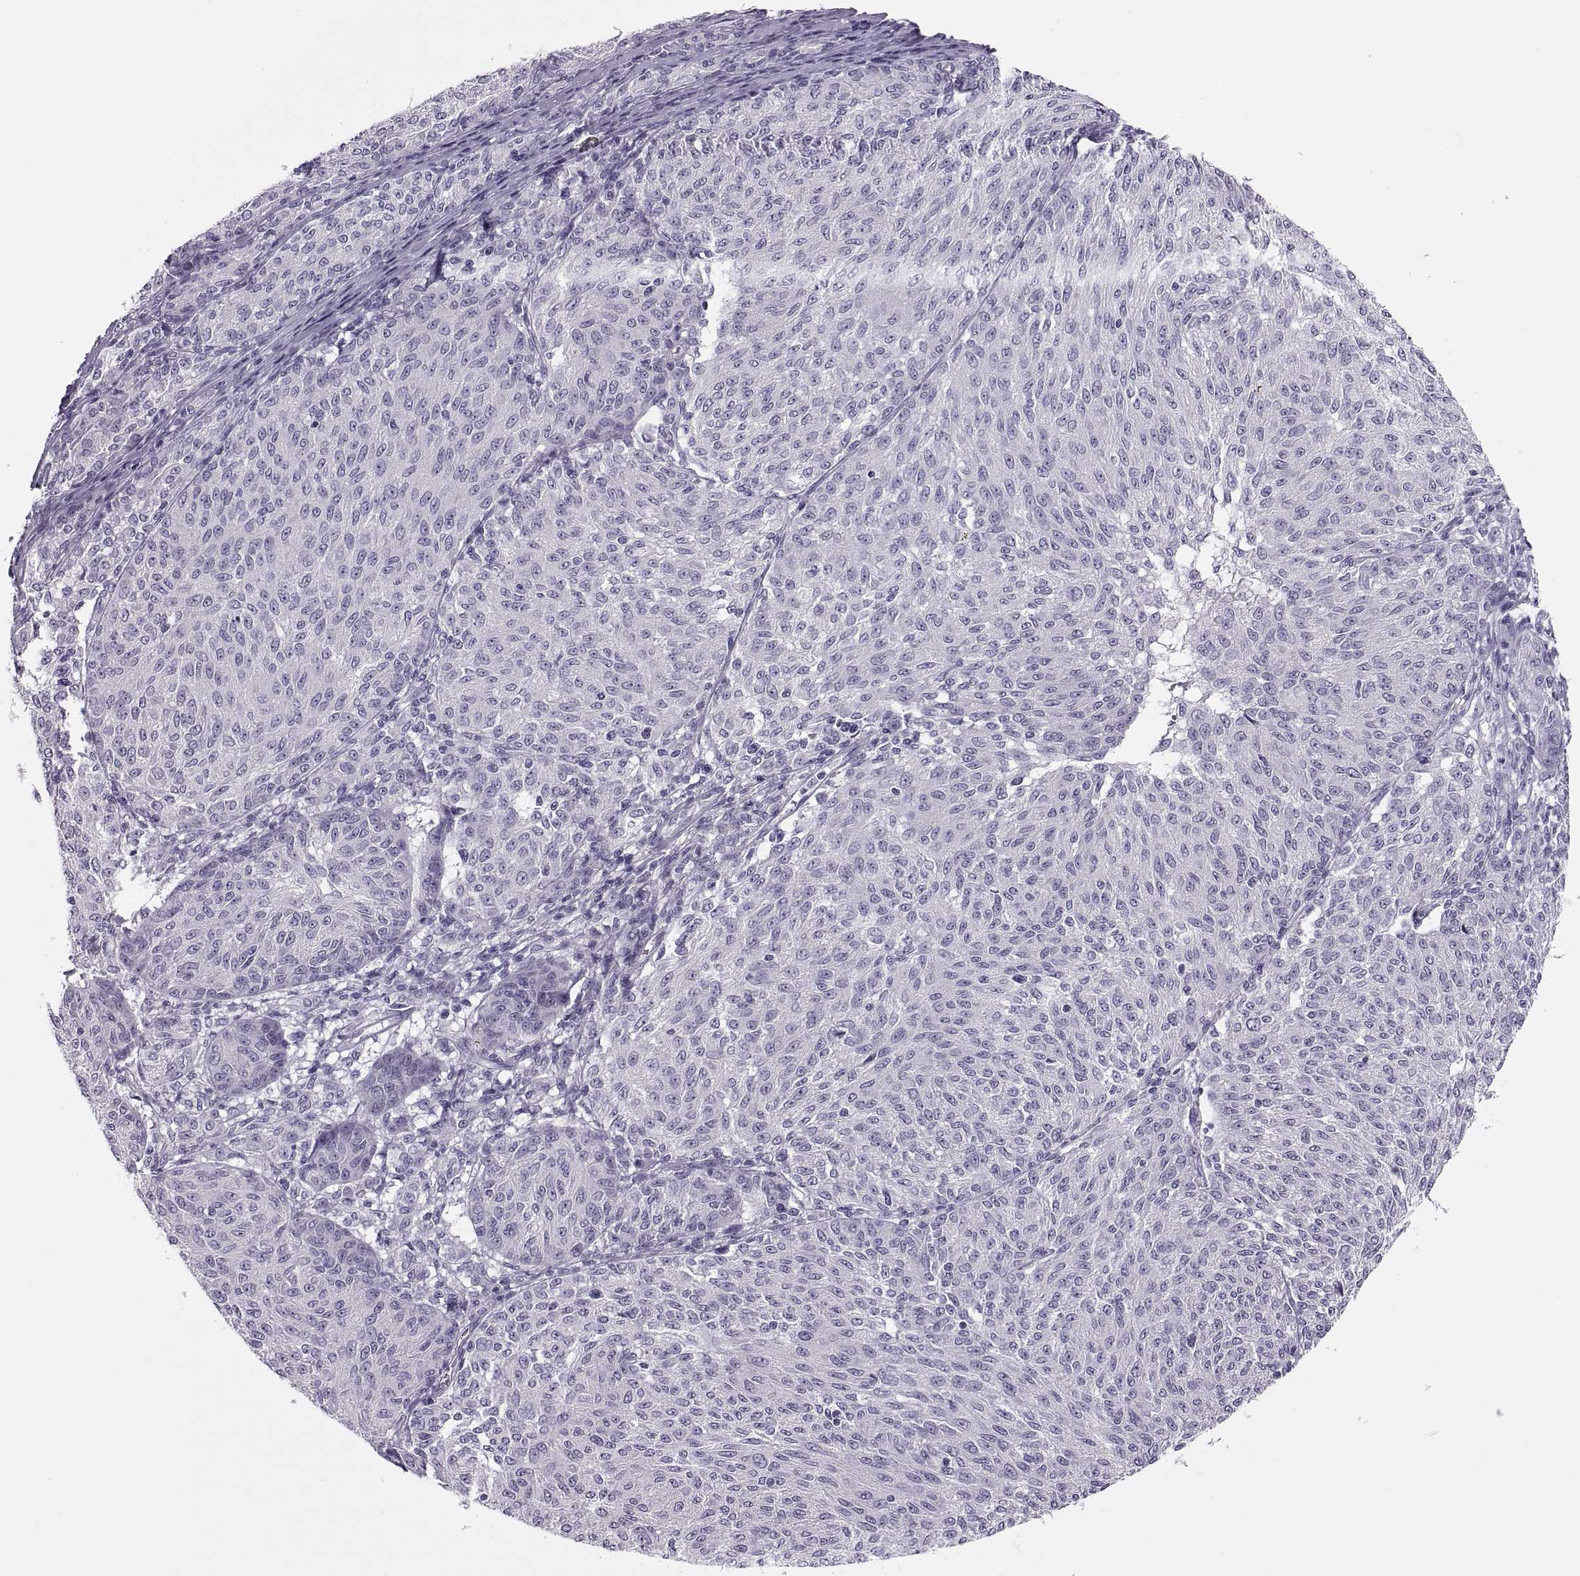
{"staining": {"intensity": "negative", "quantity": "none", "location": "none"}, "tissue": "melanoma", "cell_type": "Tumor cells", "image_type": "cancer", "snomed": [{"axis": "morphology", "description": "Malignant melanoma, NOS"}, {"axis": "topography", "description": "Skin"}], "caption": "A high-resolution histopathology image shows immunohistochemistry (IHC) staining of melanoma, which displays no significant positivity in tumor cells.", "gene": "C3orf22", "patient": {"sex": "female", "age": 72}}